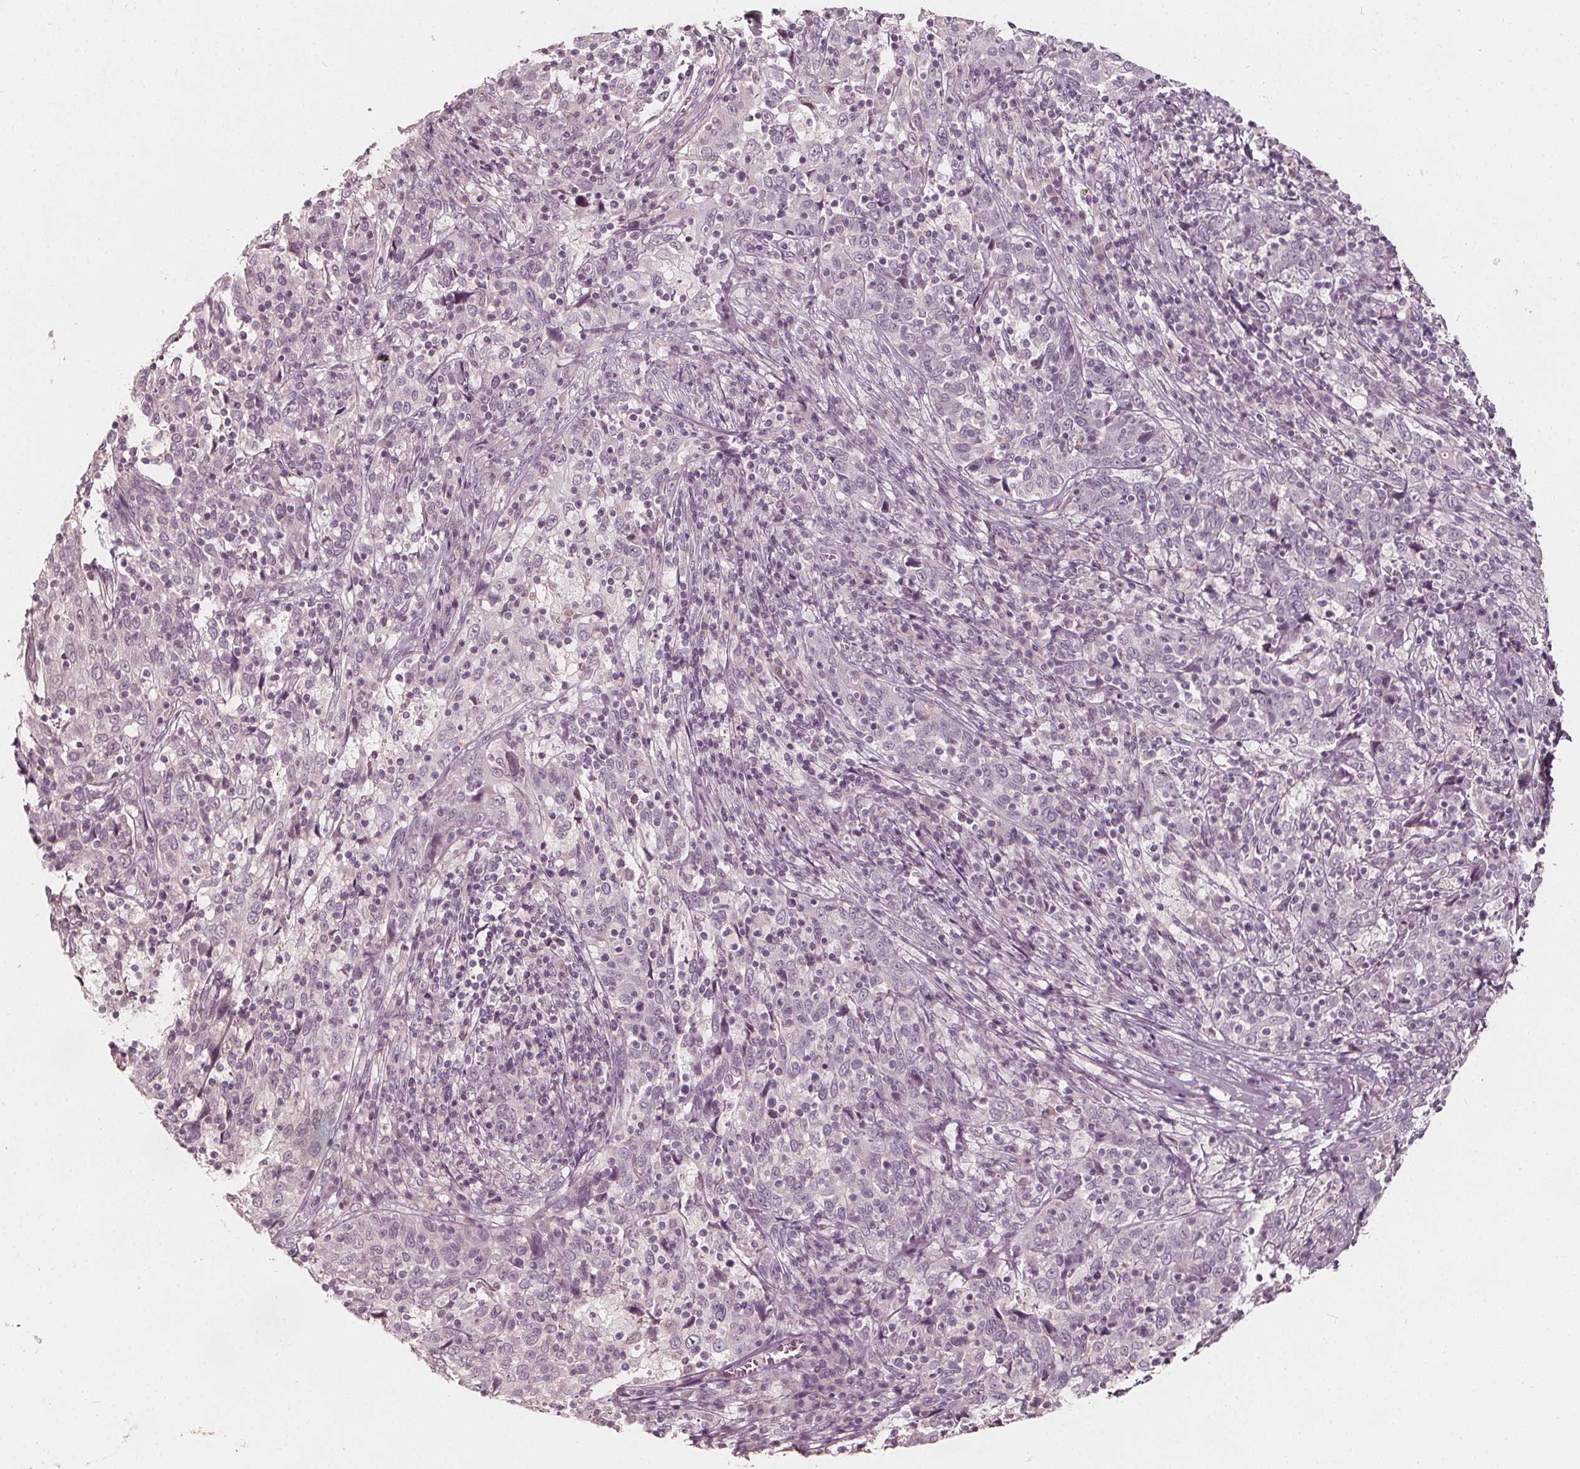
{"staining": {"intensity": "negative", "quantity": "none", "location": "none"}, "tissue": "cervical cancer", "cell_type": "Tumor cells", "image_type": "cancer", "snomed": [{"axis": "morphology", "description": "Squamous cell carcinoma, NOS"}, {"axis": "topography", "description": "Cervix"}], "caption": "Tumor cells show no significant expression in cervical squamous cell carcinoma.", "gene": "NPC1L1", "patient": {"sex": "female", "age": 46}}